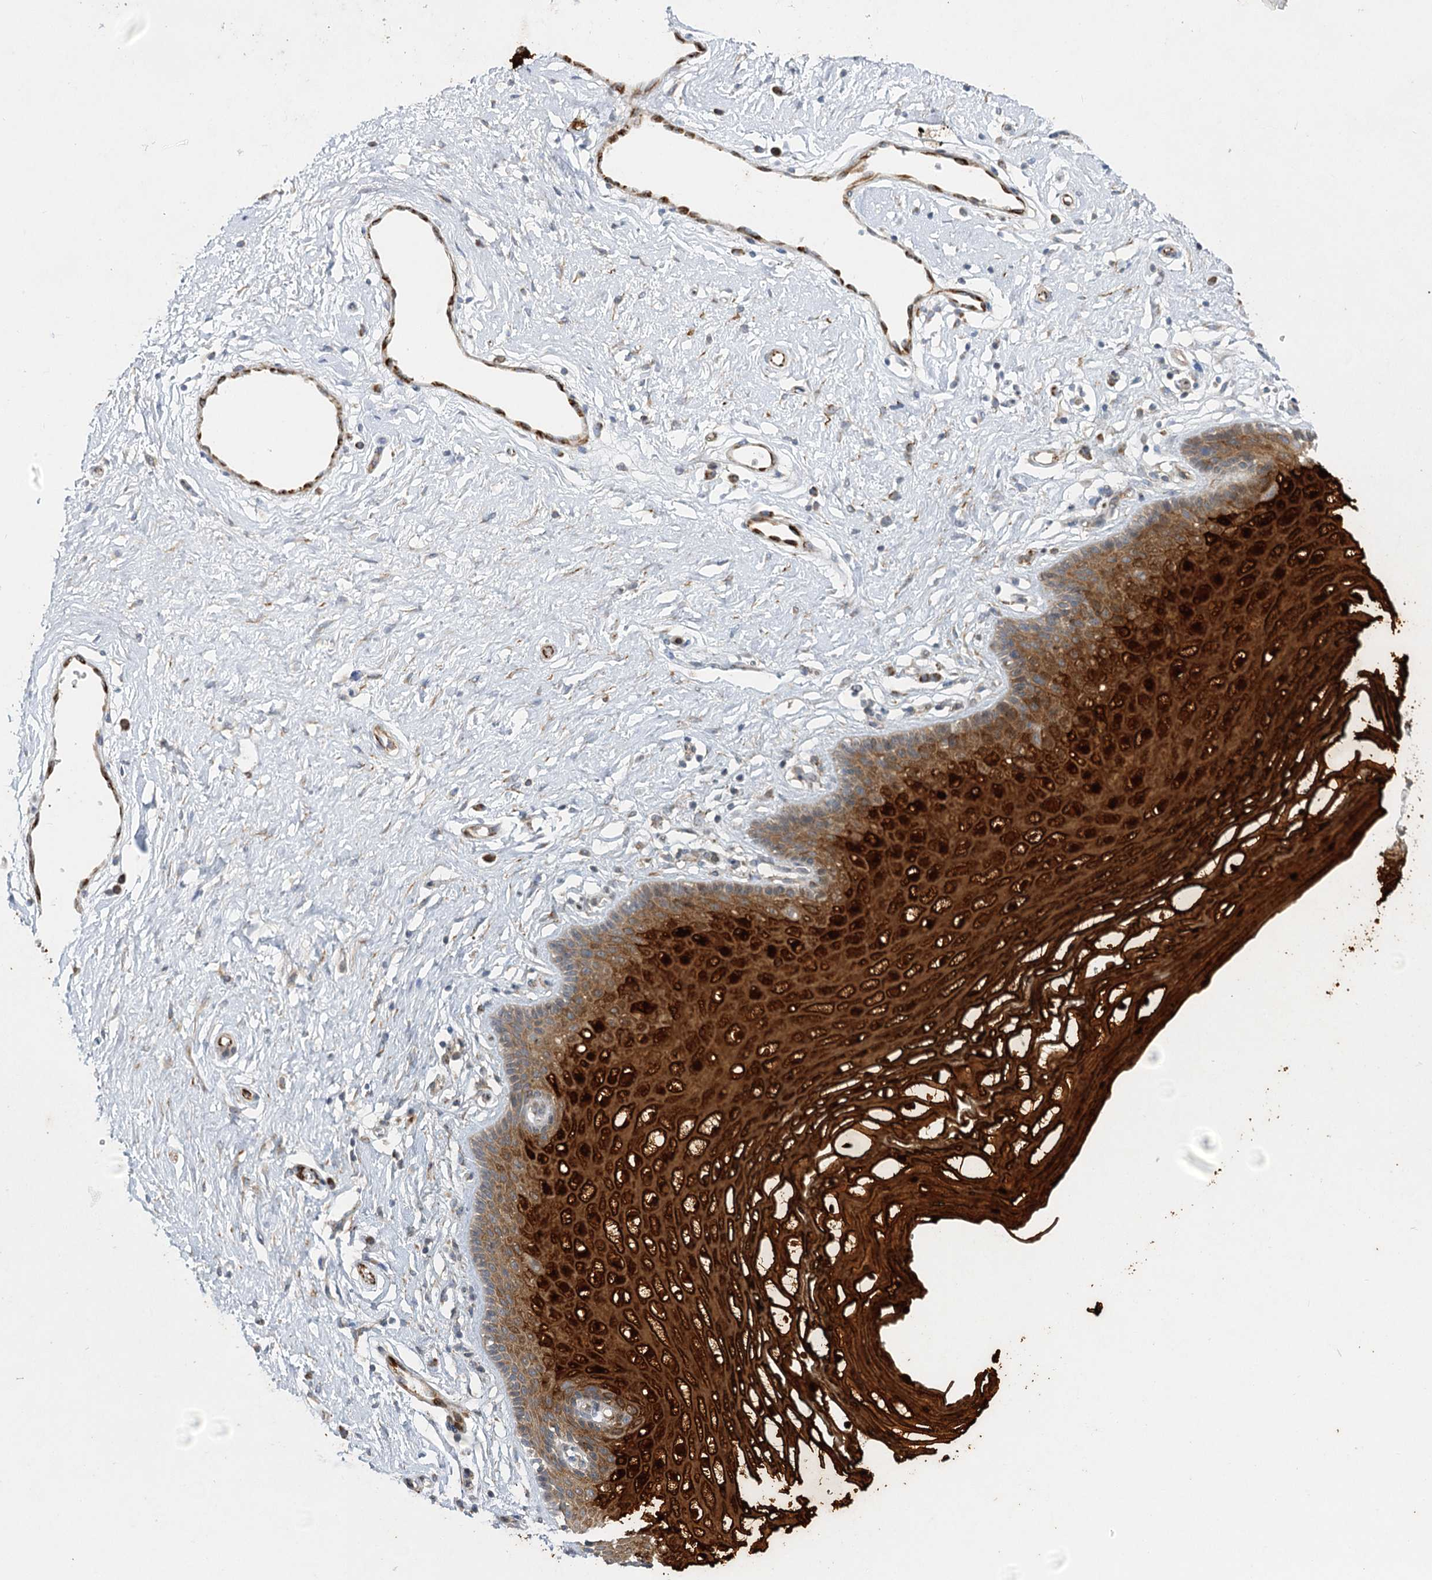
{"staining": {"intensity": "strong", "quantity": ">75%", "location": "cytoplasmic/membranous"}, "tissue": "vagina", "cell_type": "Squamous epithelial cells", "image_type": "normal", "snomed": [{"axis": "morphology", "description": "Normal tissue, NOS"}, {"axis": "topography", "description": "Vagina"}], "caption": "The image exhibits immunohistochemical staining of benign vagina. There is strong cytoplasmic/membranous staining is present in about >75% of squamous epithelial cells.", "gene": "DHTKD1", "patient": {"sex": "female", "age": 46}}